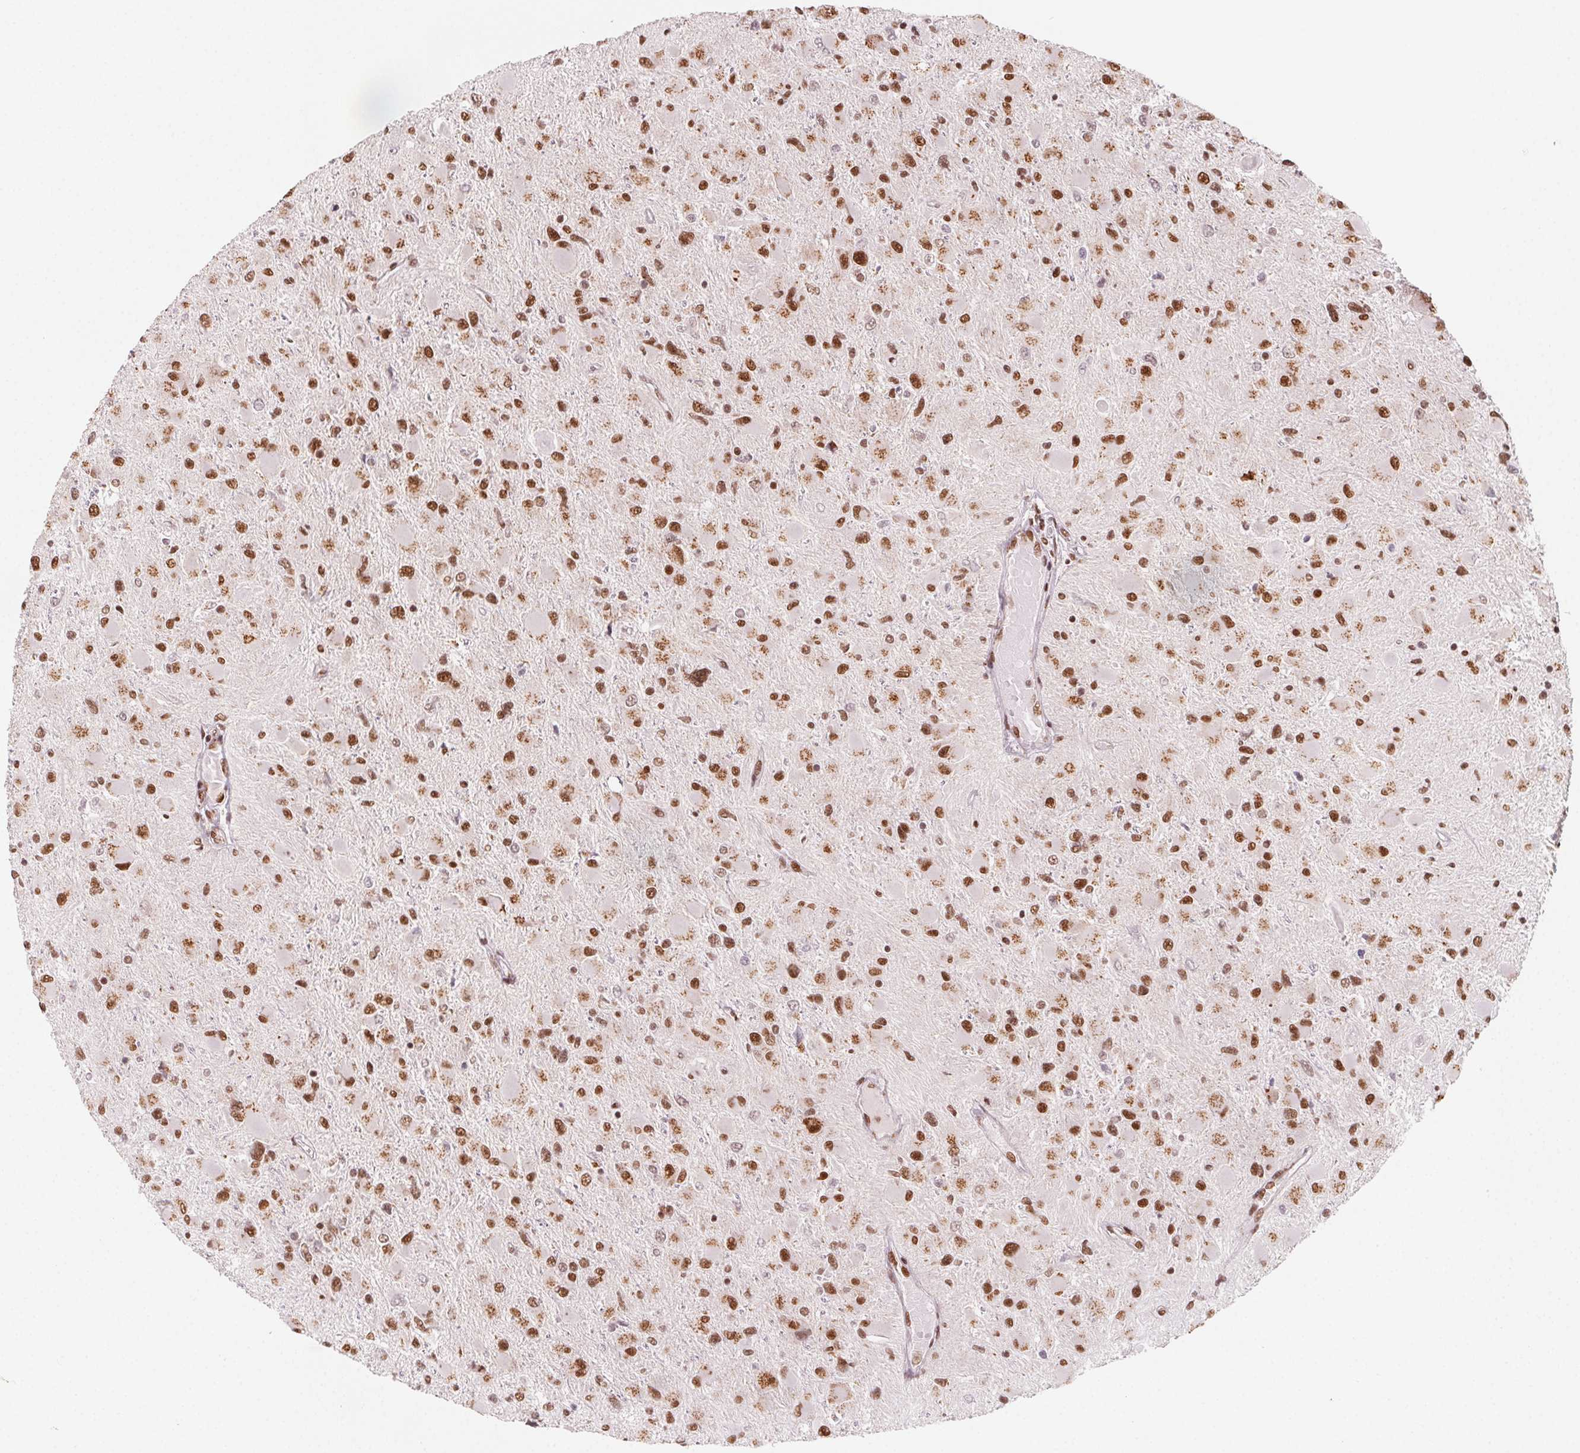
{"staining": {"intensity": "moderate", "quantity": ">75%", "location": "nuclear"}, "tissue": "glioma", "cell_type": "Tumor cells", "image_type": "cancer", "snomed": [{"axis": "morphology", "description": "Glioma, malignant, High grade"}, {"axis": "topography", "description": "Cerebral cortex"}], "caption": "This histopathology image demonstrates immunohistochemistry staining of malignant glioma (high-grade), with medium moderate nuclear expression in approximately >75% of tumor cells.", "gene": "TOPORS", "patient": {"sex": "female", "age": 36}}